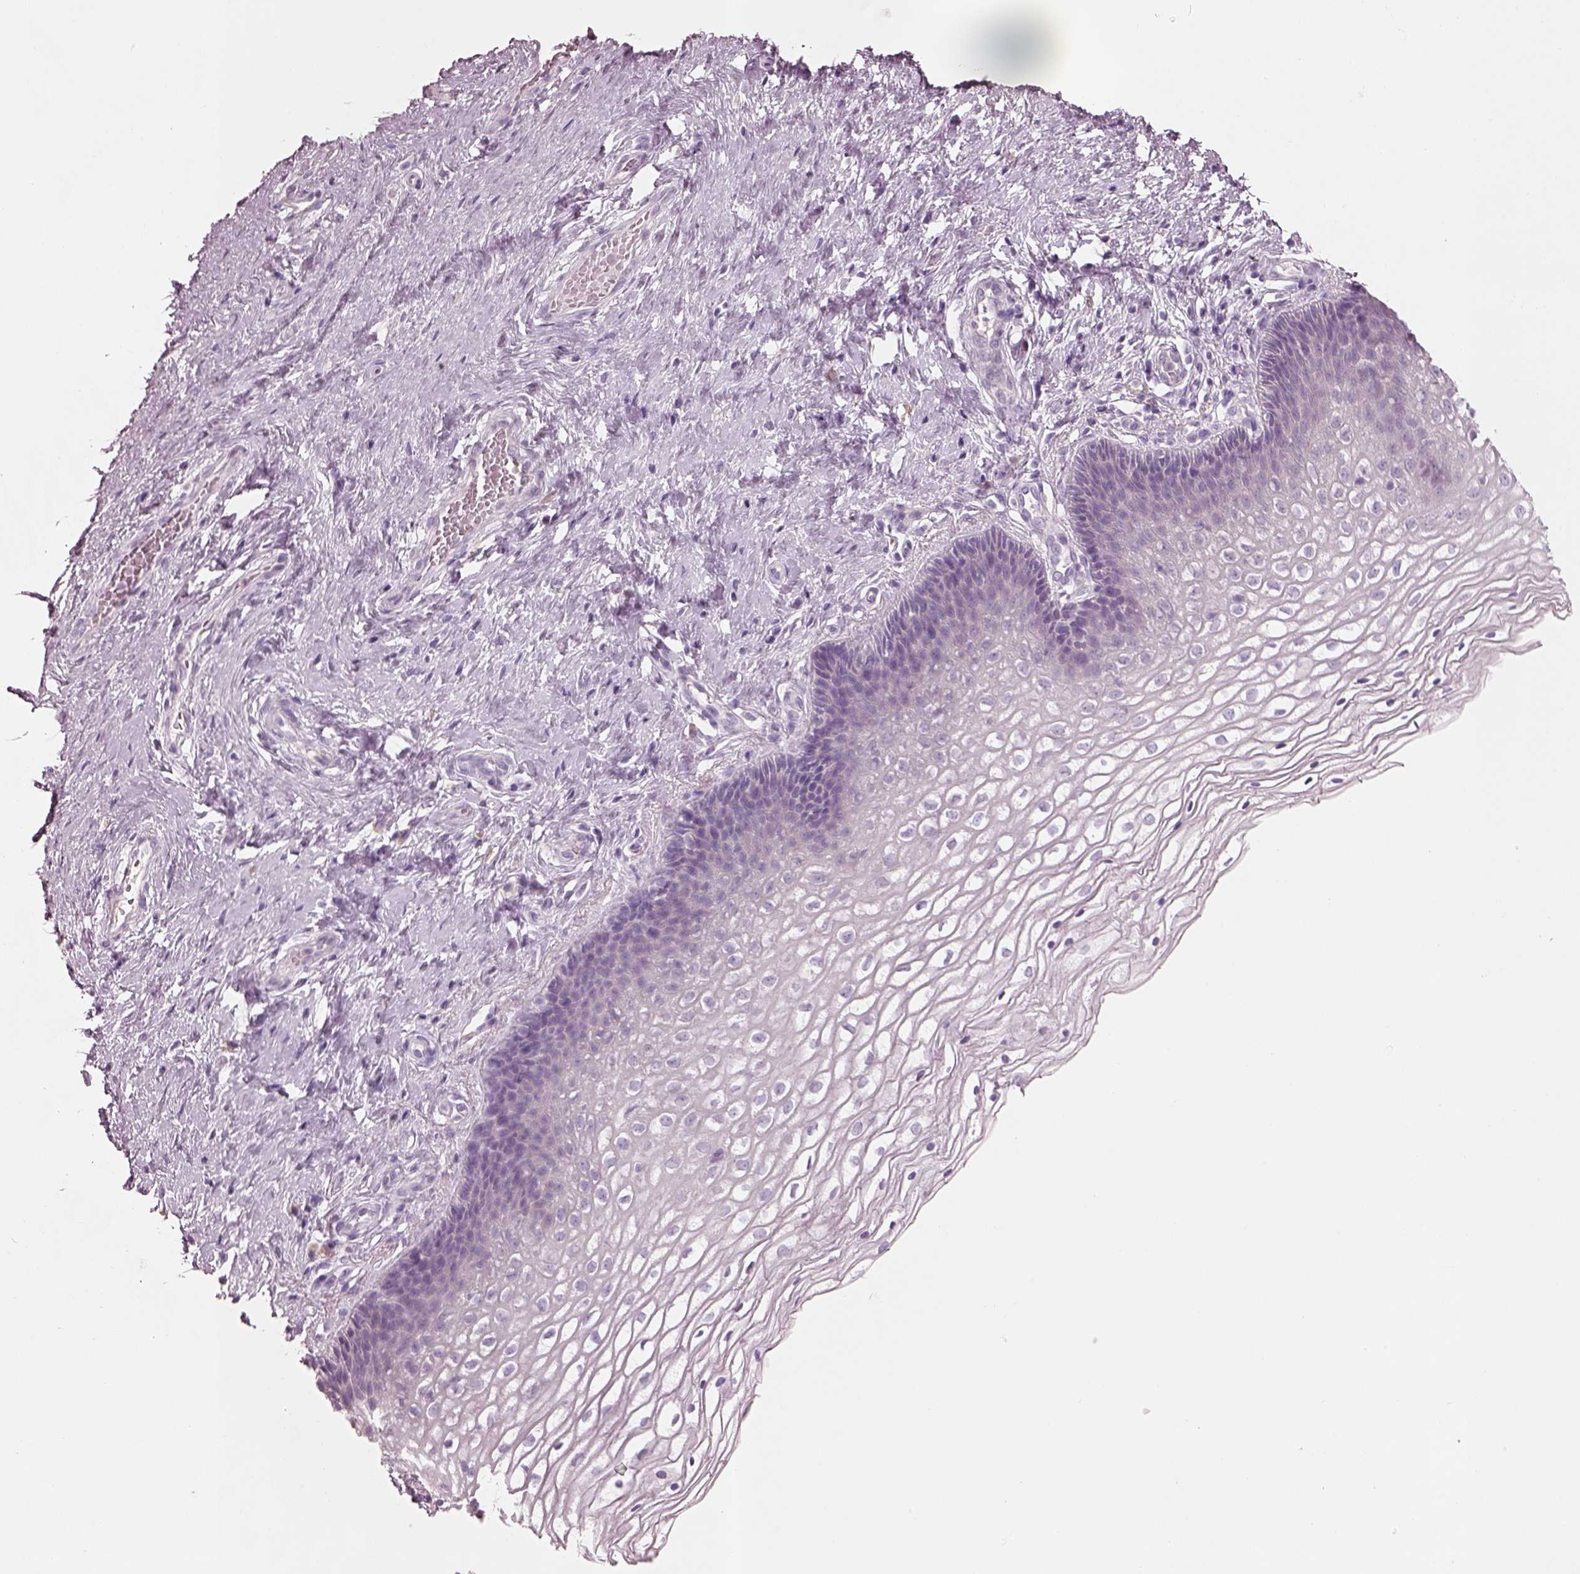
{"staining": {"intensity": "negative", "quantity": "none", "location": "none"}, "tissue": "cervix", "cell_type": "Glandular cells", "image_type": "normal", "snomed": [{"axis": "morphology", "description": "Normal tissue, NOS"}, {"axis": "topography", "description": "Cervix"}], "caption": "High power microscopy histopathology image of an immunohistochemistry image of unremarkable cervix, revealing no significant staining in glandular cells.", "gene": "SLC27A2", "patient": {"sex": "female", "age": 34}}